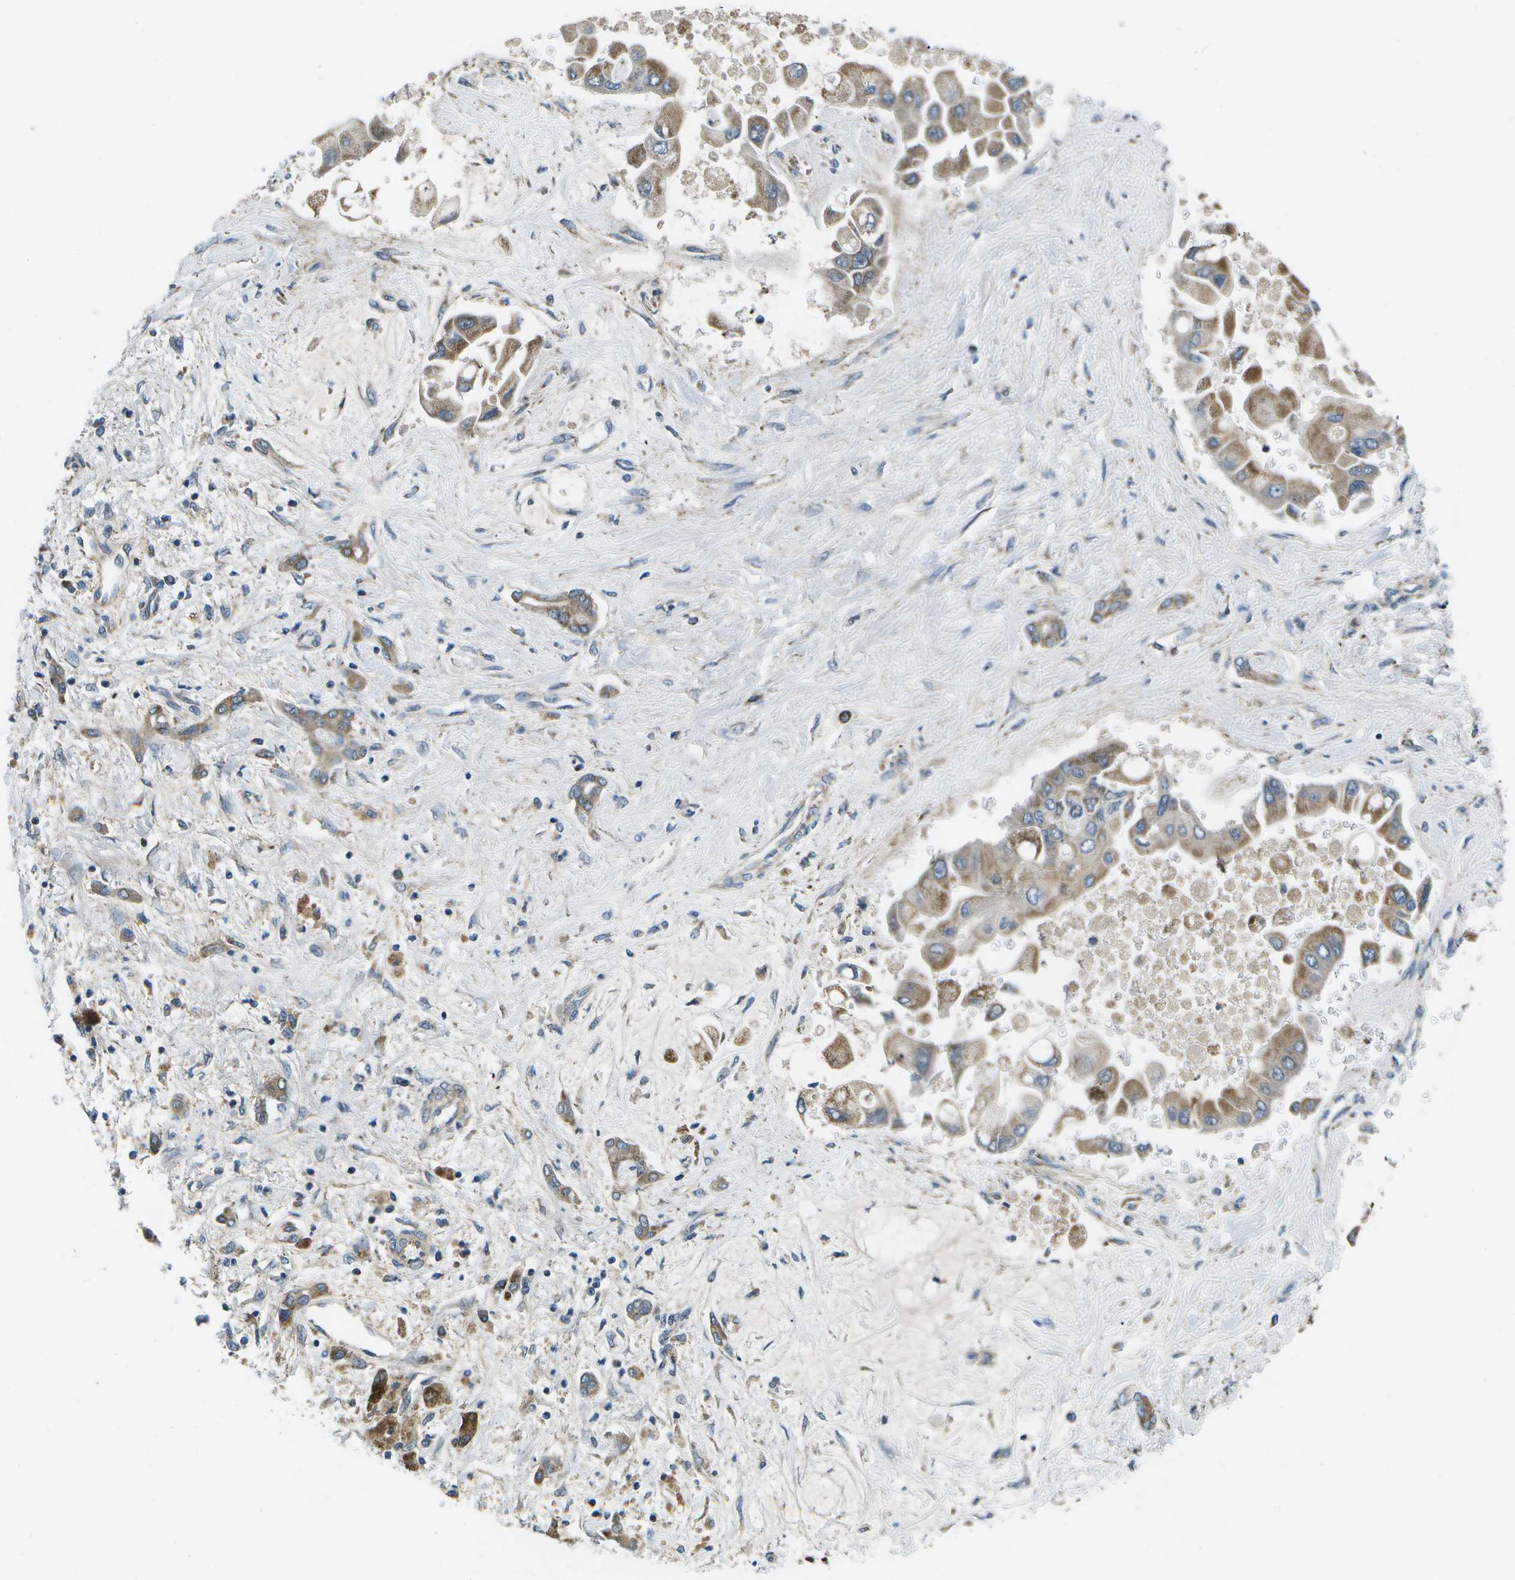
{"staining": {"intensity": "moderate", "quantity": ">75%", "location": "cytoplasmic/membranous"}, "tissue": "liver cancer", "cell_type": "Tumor cells", "image_type": "cancer", "snomed": [{"axis": "morphology", "description": "Cholangiocarcinoma"}, {"axis": "topography", "description": "Liver"}], "caption": "A brown stain highlights moderate cytoplasmic/membranous expression of a protein in liver cancer tumor cells.", "gene": "MVK", "patient": {"sex": "male", "age": 50}}